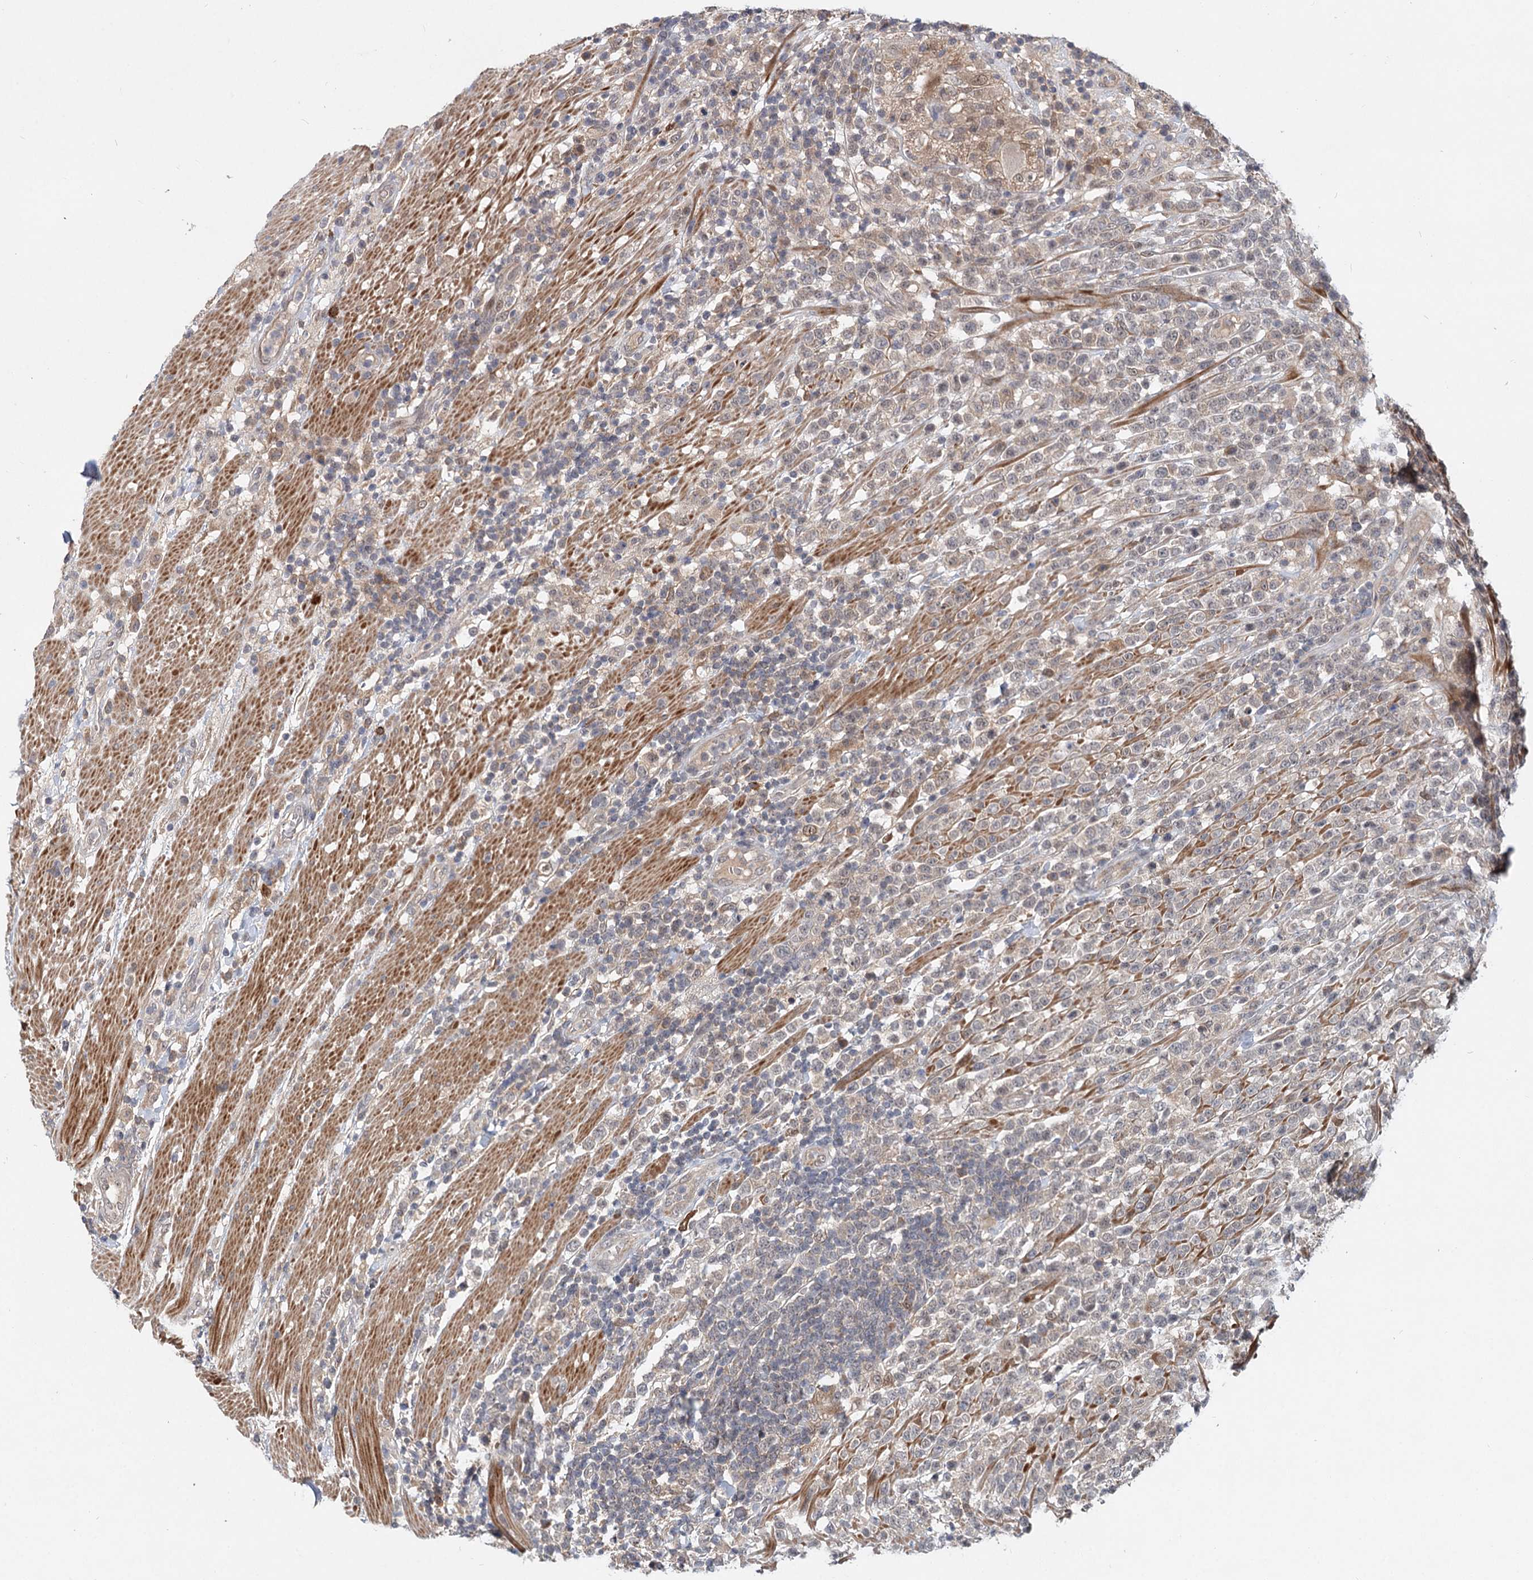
{"staining": {"intensity": "negative", "quantity": "none", "location": "none"}, "tissue": "lymphoma", "cell_type": "Tumor cells", "image_type": "cancer", "snomed": [{"axis": "morphology", "description": "Malignant lymphoma, non-Hodgkin's type, High grade"}, {"axis": "topography", "description": "Colon"}], "caption": "This is an IHC micrograph of human malignant lymphoma, non-Hodgkin's type (high-grade). There is no staining in tumor cells.", "gene": "AP3B1", "patient": {"sex": "female", "age": 53}}